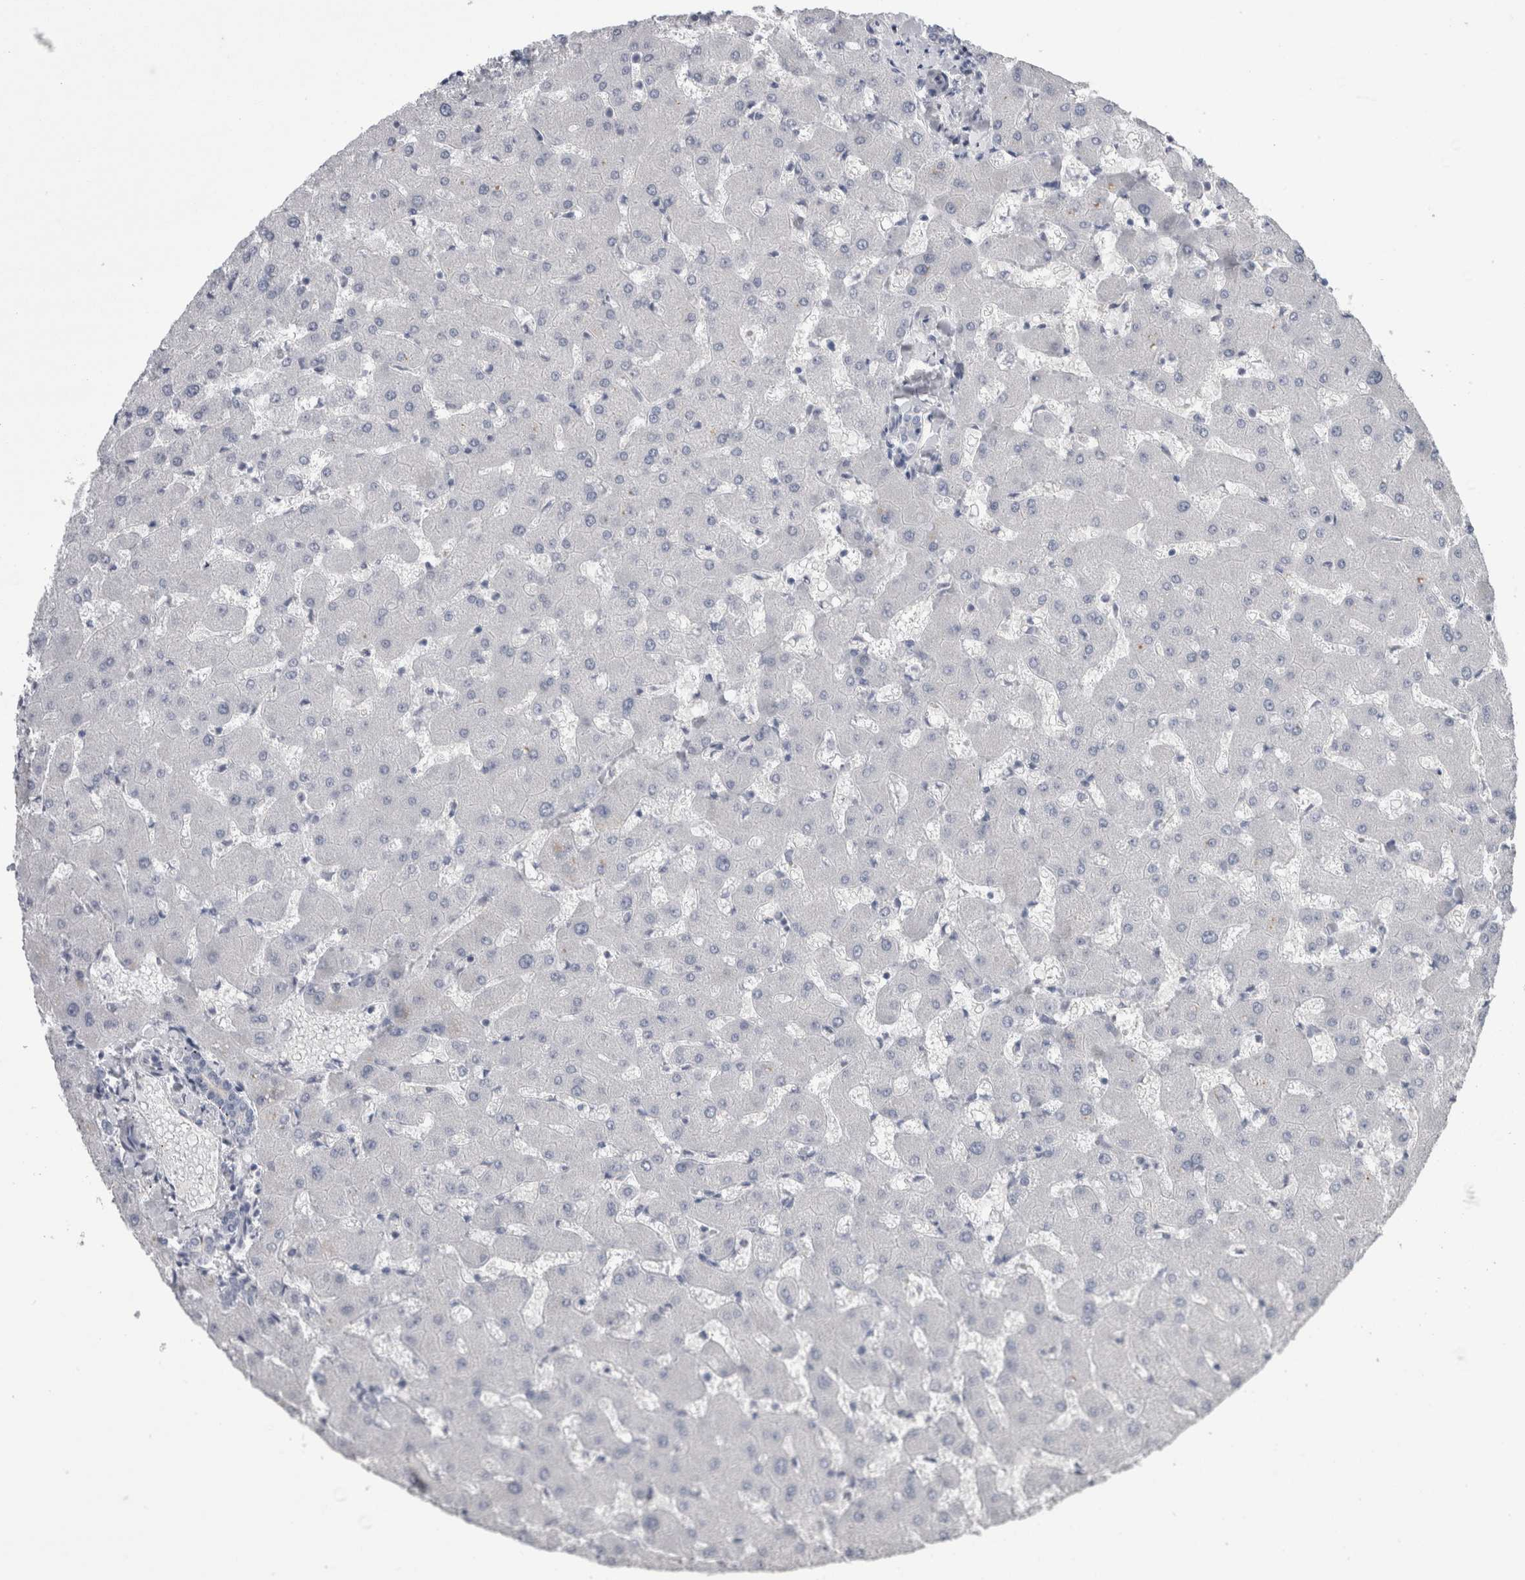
{"staining": {"intensity": "negative", "quantity": "none", "location": "none"}, "tissue": "liver", "cell_type": "Cholangiocytes", "image_type": "normal", "snomed": [{"axis": "morphology", "description": "Normal tissue, NOS"}, {"axis": "topography", "description": "Liver"}], "caption": "Immunohistochemical staining of benign liver exhibits no significant staining in cholangiocytes. Nuclei are stained in blue.", "gene": "REG1A", "patient": {"sex": "female", "age": 63}}